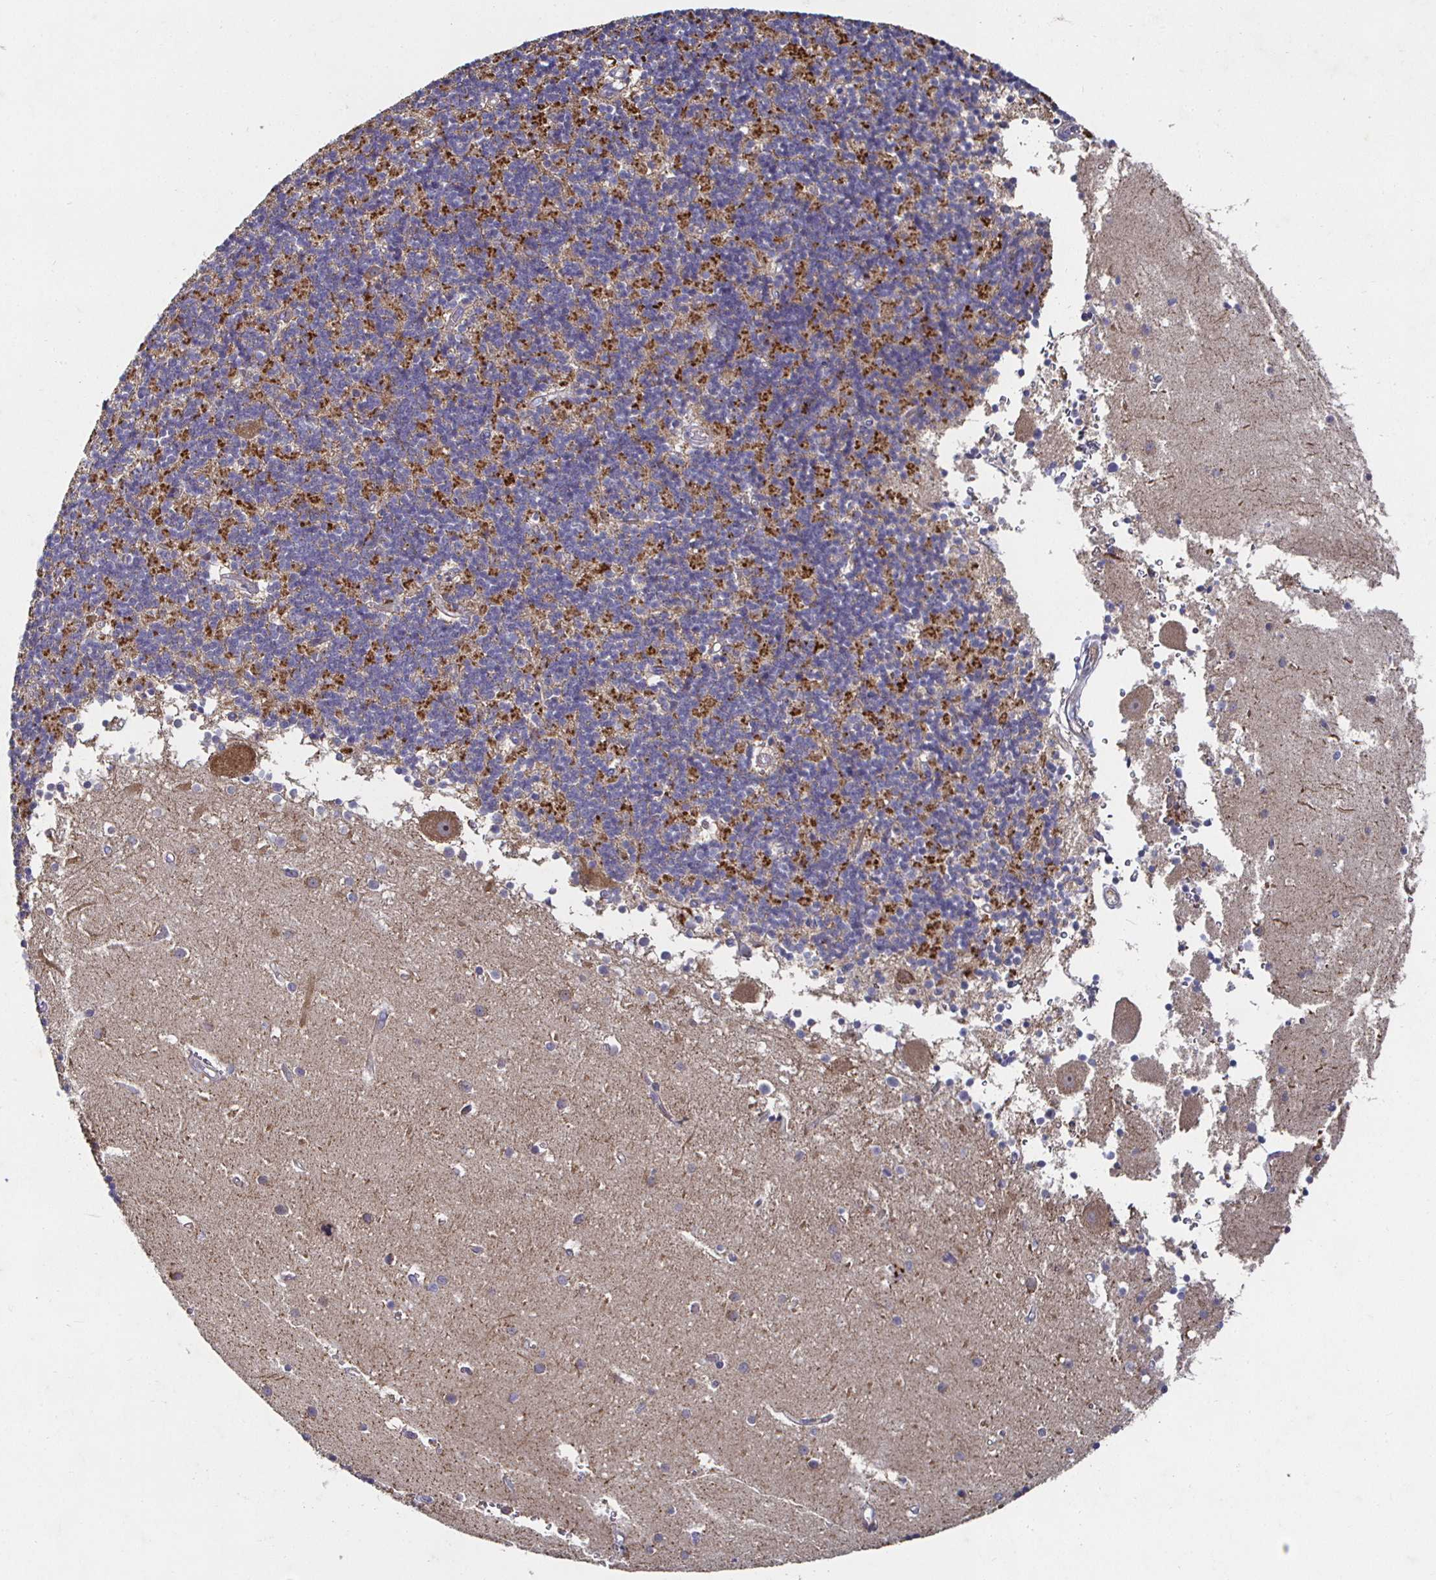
{"staining": {"intensity": "strong", "quantity": "25%-75%", "location": "cytoplasmic/membranous"}, "tissue": "cerebellum", "cell_type": "Cells in granular layer", "image_type": "normal", "snomed": [{"axis": "morphology", "description": "Normal tissue, NOS"}, {"axis": "topography", "description": "Cerebellum"}], "caption": "The histopathology image demonstrates staining of normal cerebellum, revealing strong cytoplasmic/membranous protein staining (brown color) within cells in granular layer. The protein of interest is shown in brown color, while the nuclei are stained blue.", "gene": "NRSN1", "patient": {"sex": "male", "age": 54}}